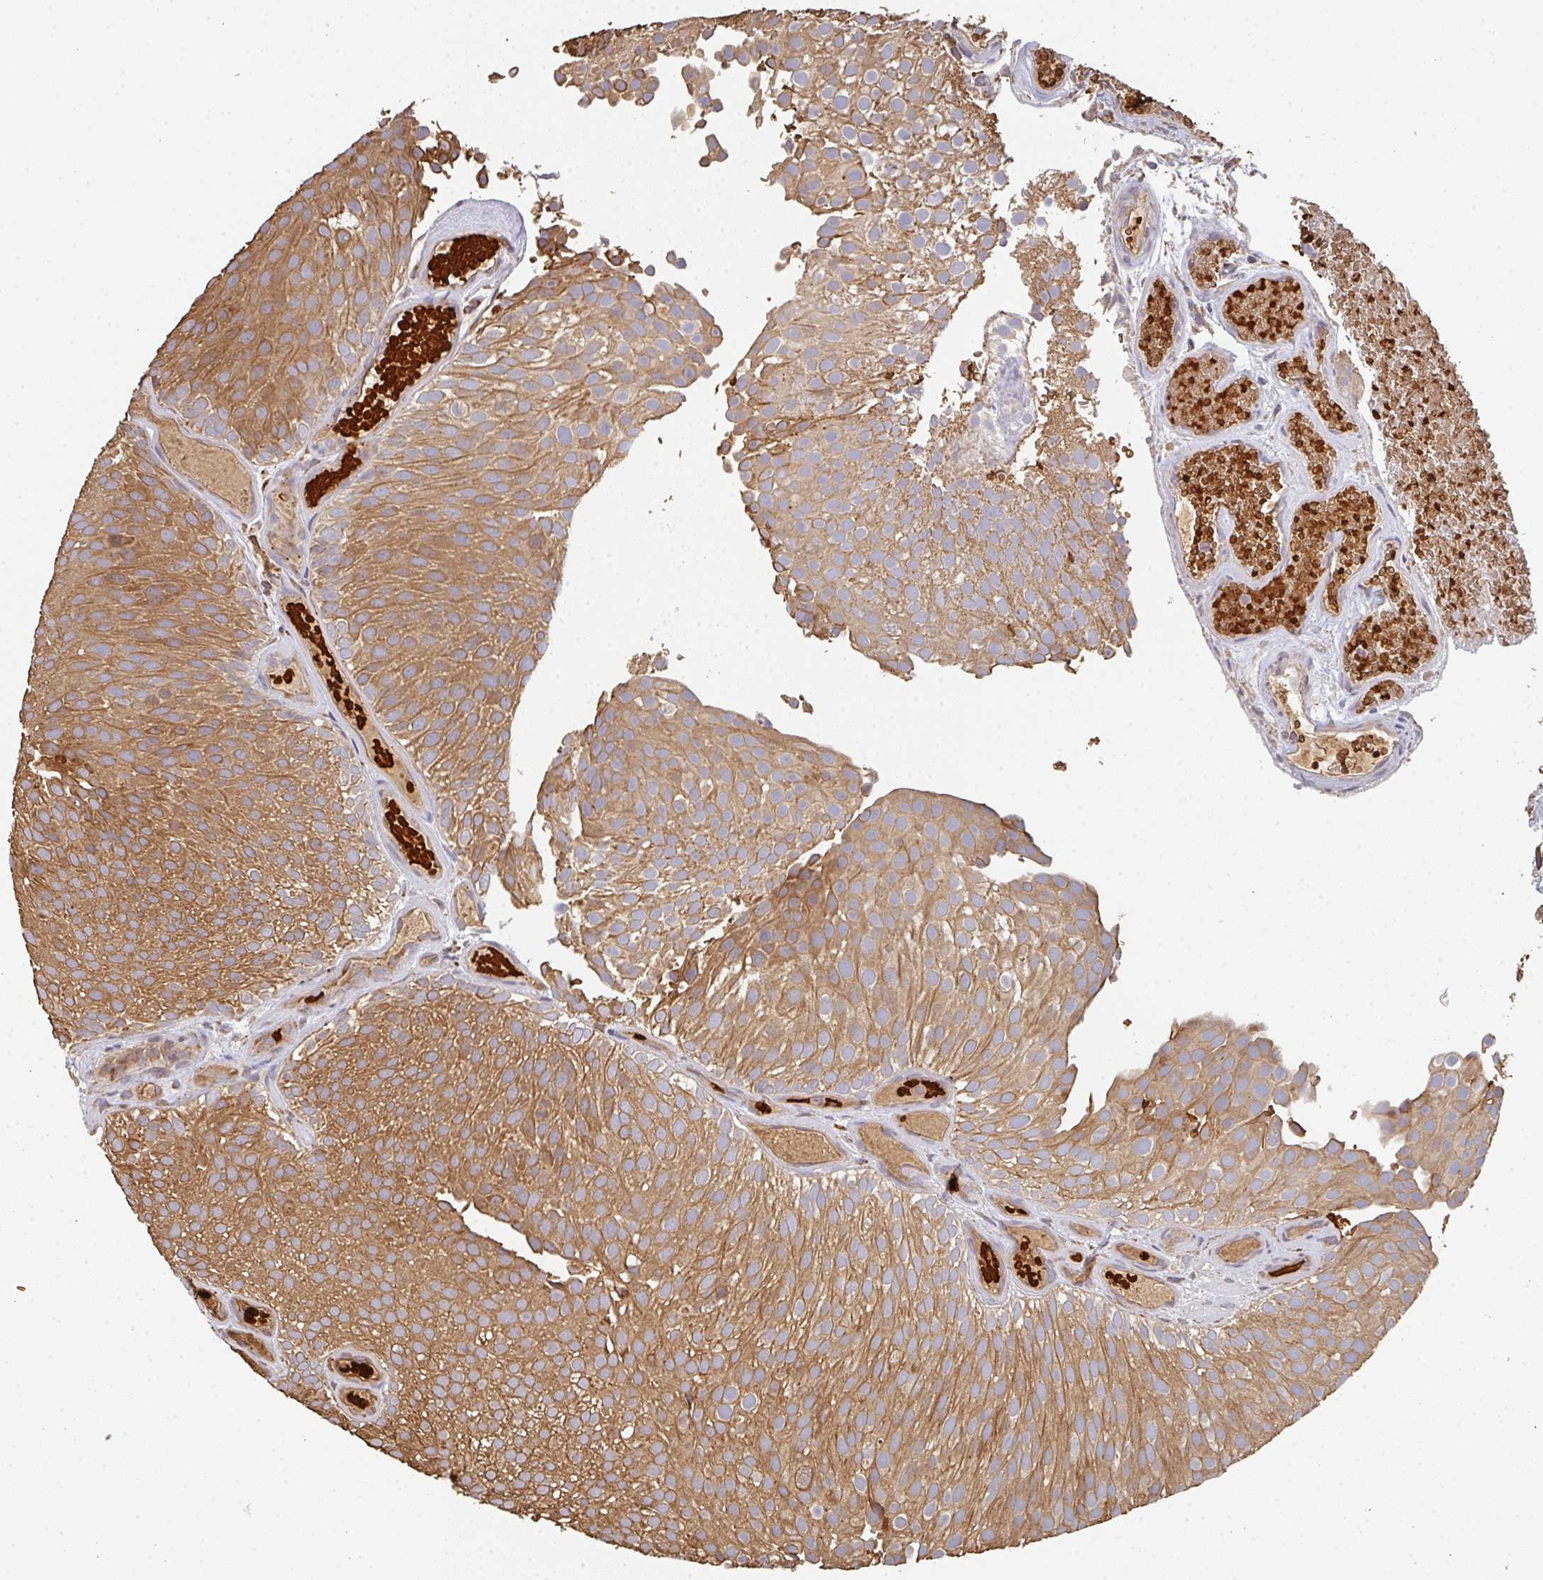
{"staining": {"intensity": "moderate", "quantity": ">75%", "location": "cytoplasmic/membranous"}, "tissue": "urothelial cancer", "cell_type": "Tumor cells", "image_type": "cancer", "snomed": [{"axis": "morphology", "description": "Urothelial carcinoma, Low grade"}, {"axis": "topography", "description": "Urinary bladder"}], "caption": "Immunohistochemistry of urothelial cancer reveals medium levels of moderate cytoplasmic/membranous expression in about >75% of tumor cells. (Brightfield microscopy of DAB IHC at high magnification).", "gene": "POLG", "patient": {"sex": "male", "age": 78}}